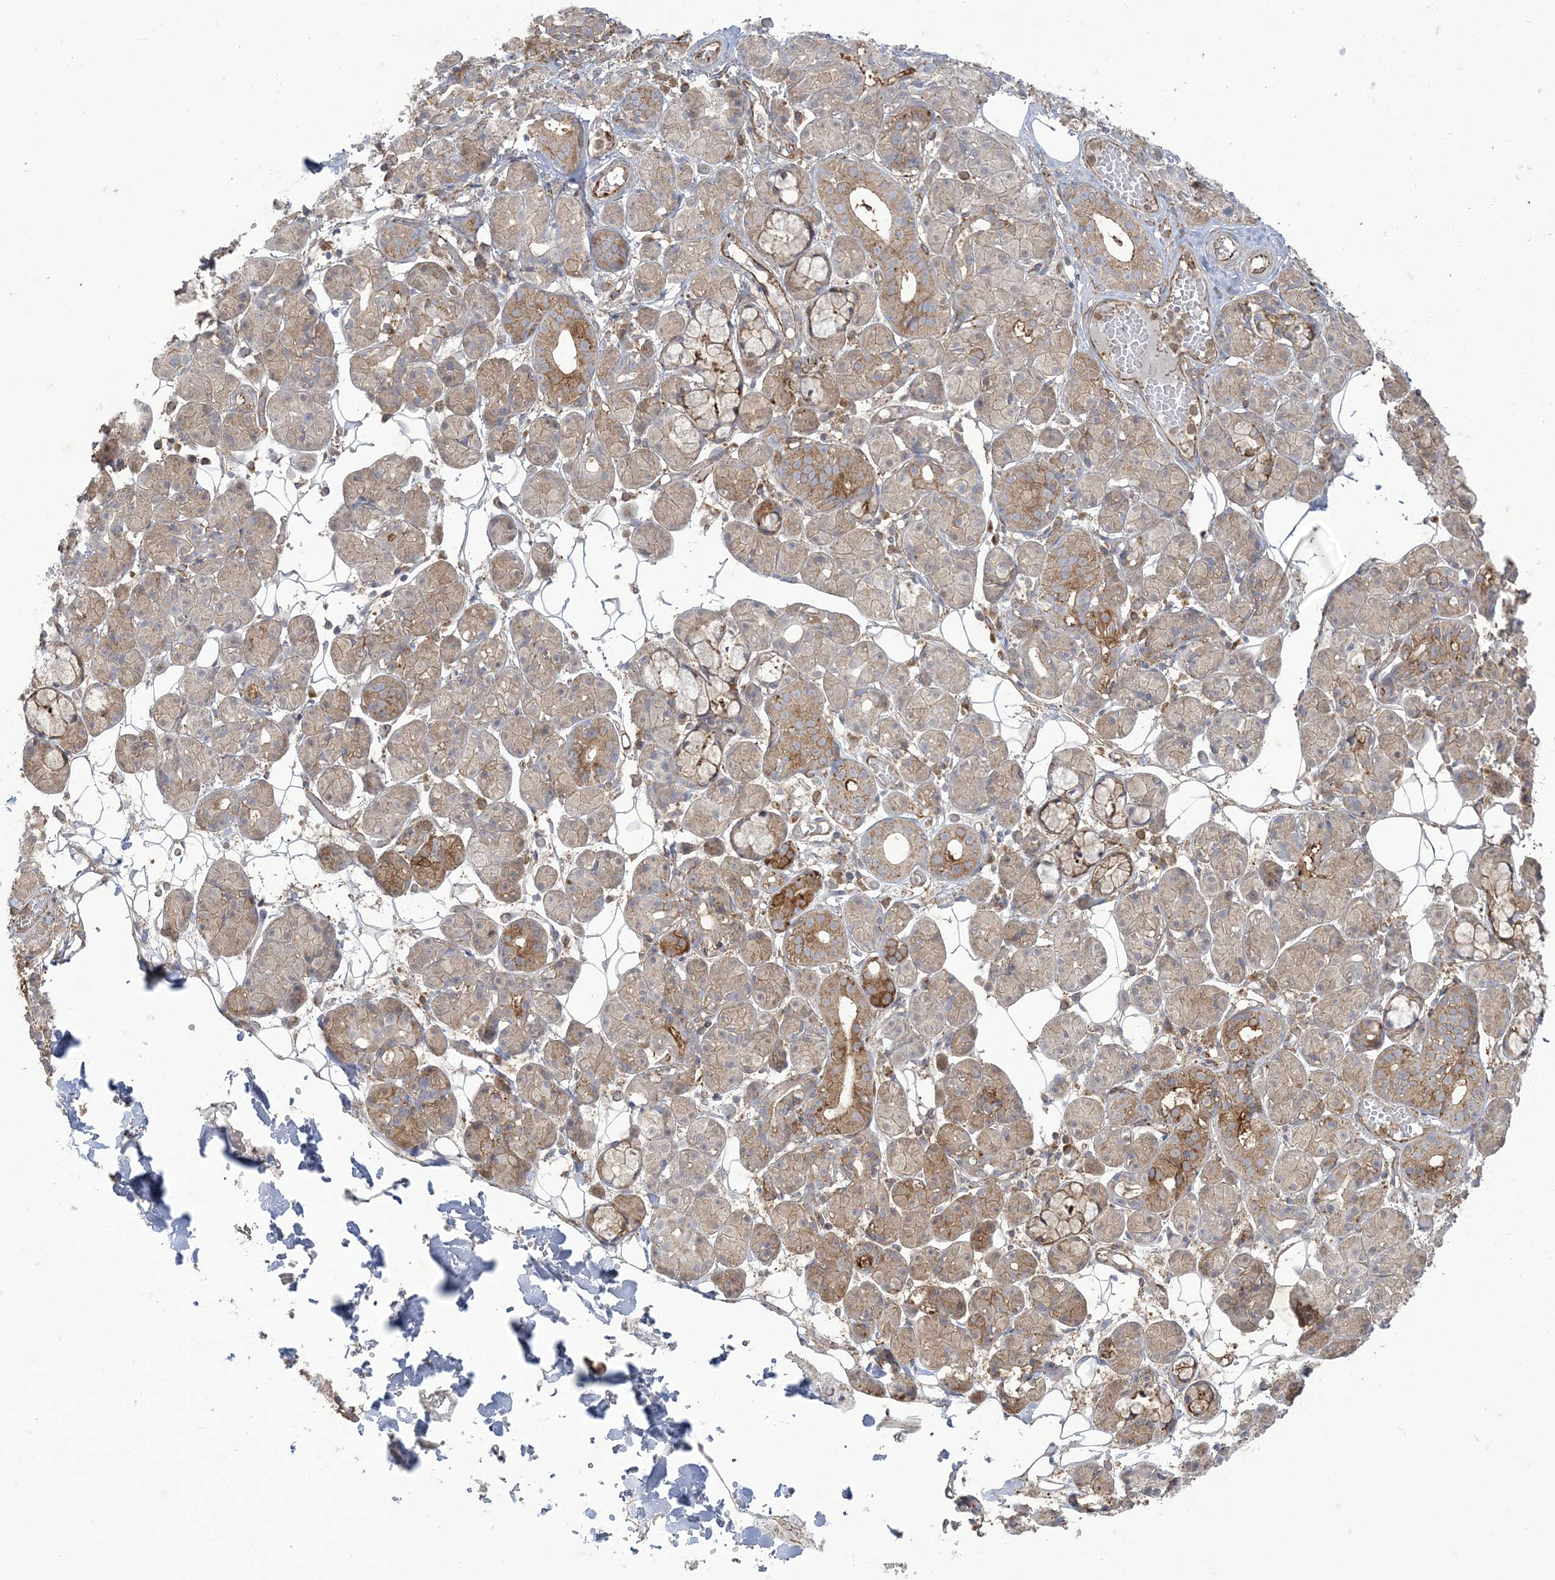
{"staining": {"intensity": "moderate", "quantity": "25%-75%", "location": "cytoplasmic/membranous"}, "tissue": "salivary gland", "cell_type": "Glandular cells", "image_type": "normal", "snomed": [{"axis": "morphology", "description": "Normal tissue, NOS"}, {"axis": "topography", "description": "Salivary gland"}], "caption": "IHC (DAB (3,3'-diaminobenzidine)) staining of benign human salivary gland shows moderate cytoplasmic/membranous protein staining in about 25%-75% of glandular cells.", "gene": "DERL3", "patient": {"sex": "male", "age": 63}}